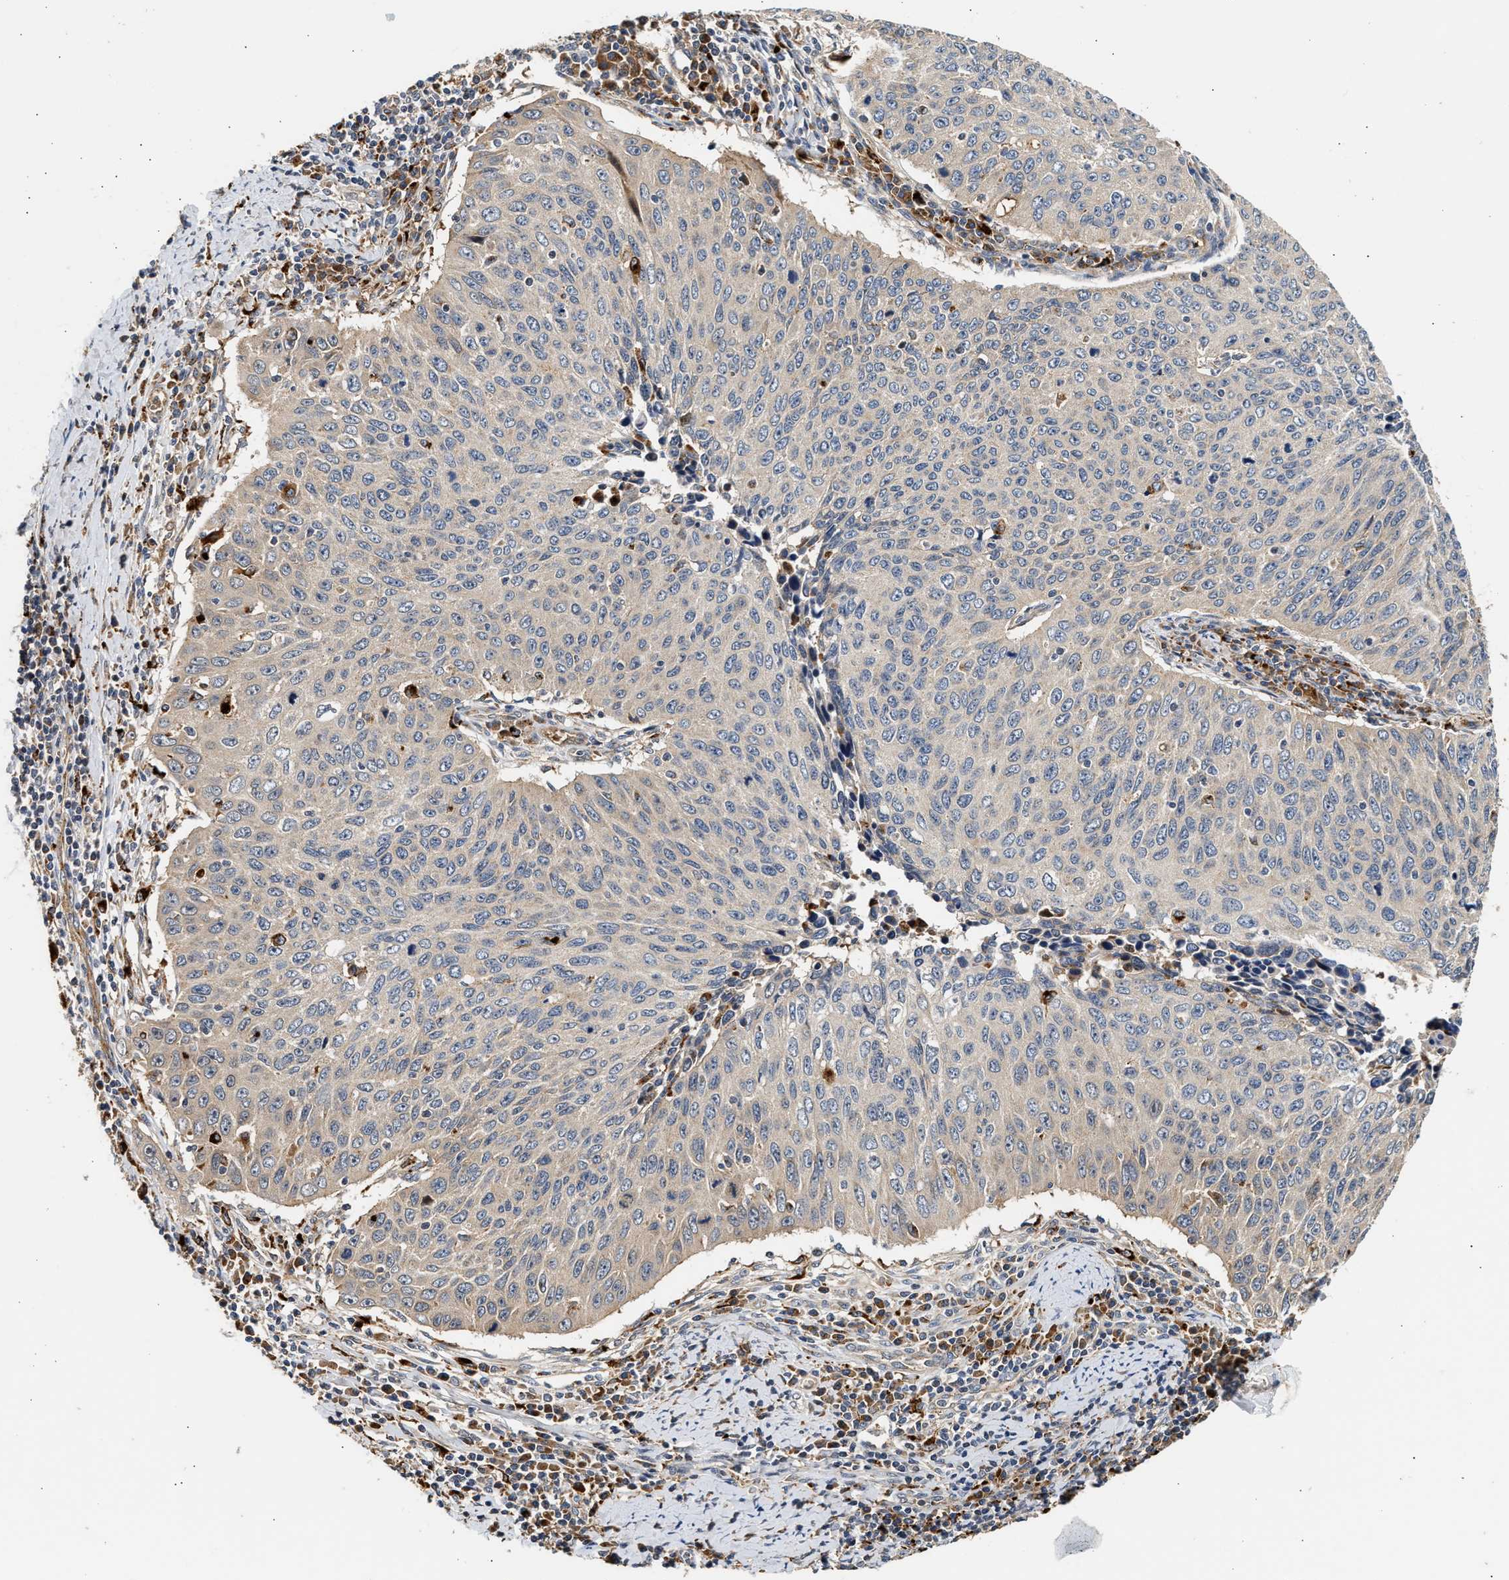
{"staining": {"intensity": "weak", "quantity": "<25%", "location": "cytoplasmic/membranous"}, "tissue": "cervical cancer", "cell_type": "Tumor cells", "image_type": "cancer", "snomed": [{"axis": "morphology", "description": "Squamous cell carcinoma, NOS"}, {"axis": "topography", "description": "Cervix"}], "caption": "Cervical cancer stained for a protein using immunohistochemistry displays no staining tumor cells.", "gene": "PLD3", "patient": {"sex": "female", "age": 53}}